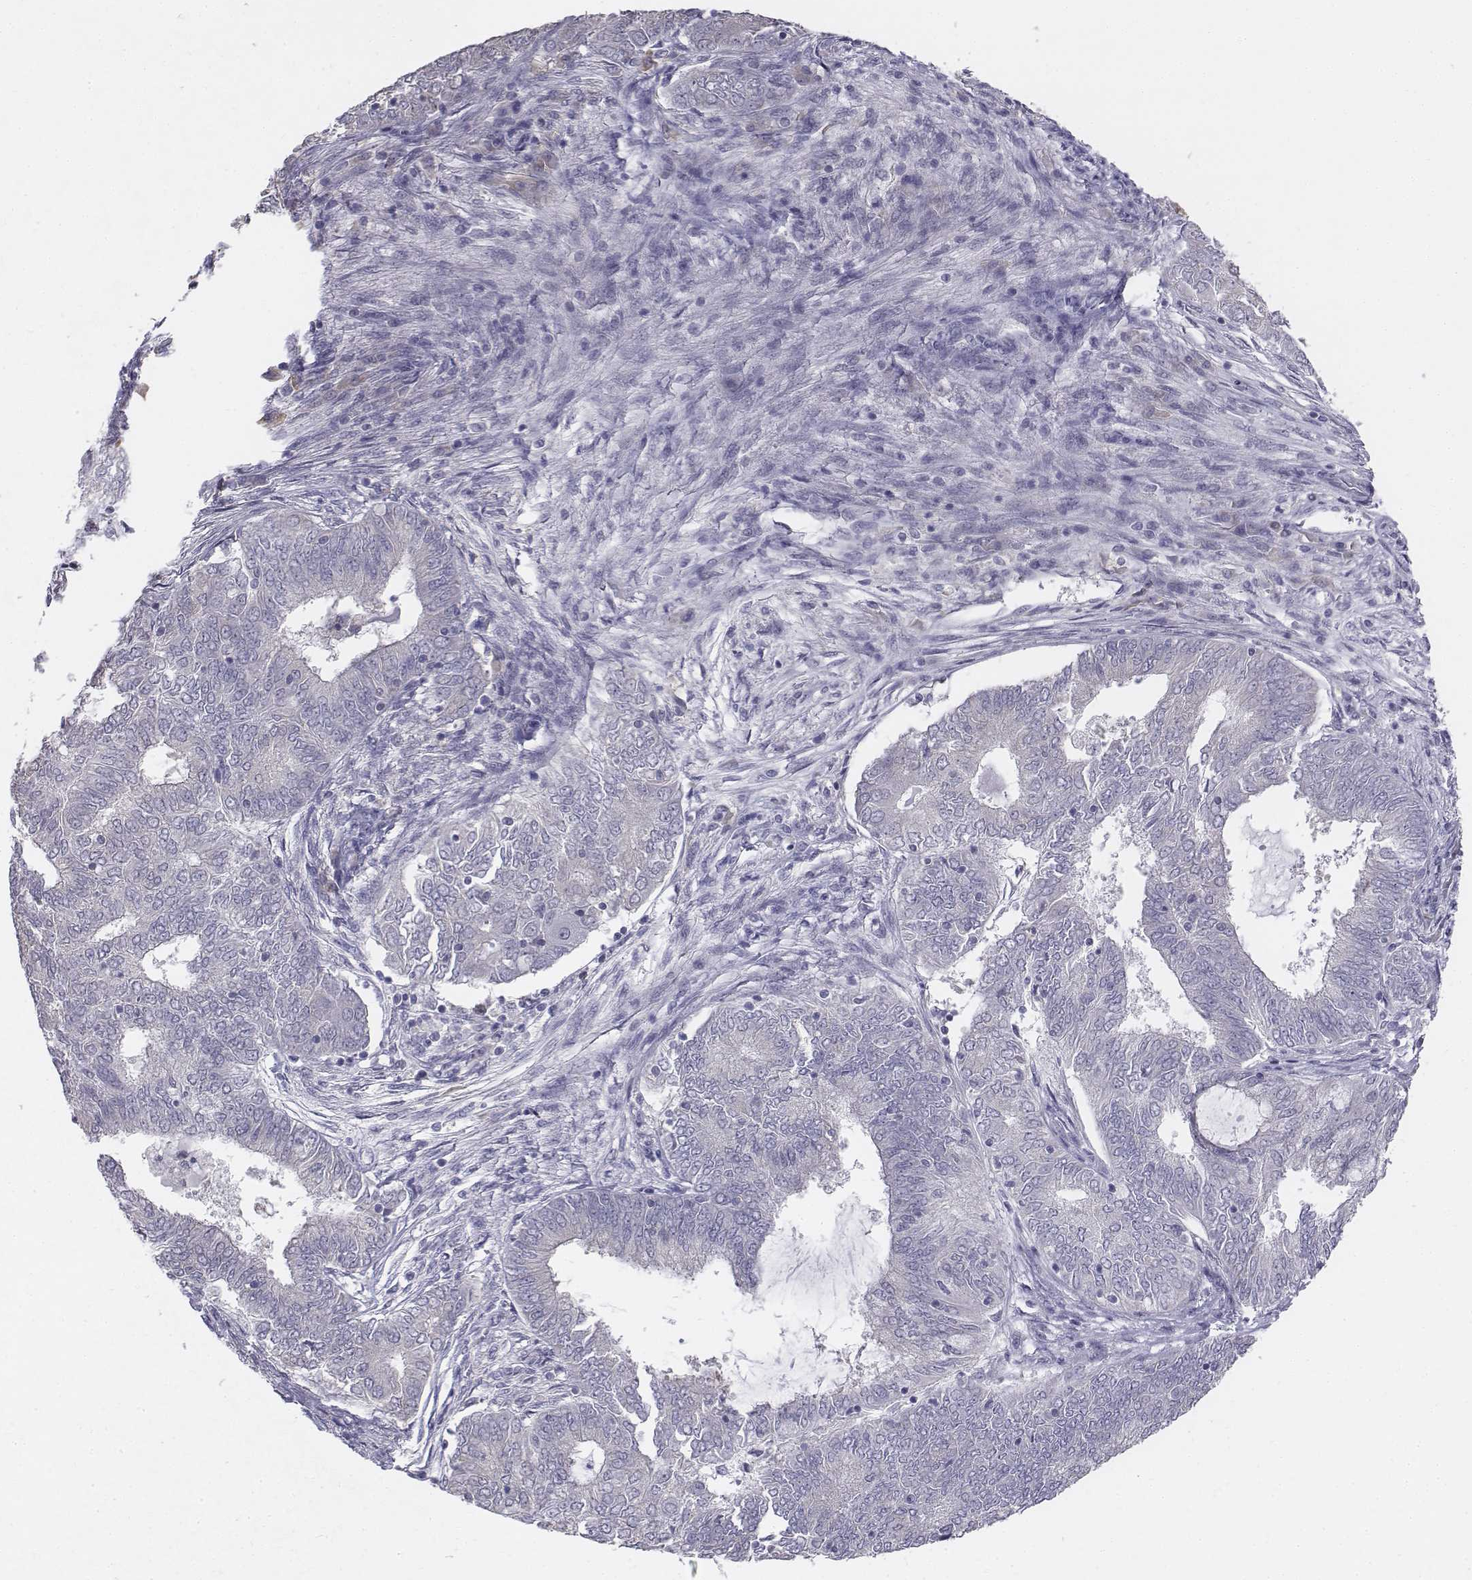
{"staining": {"intensity": "negative", "quantity": "none", "location": "none"}, "tissue": "endometrial cancer", "cell_type": "Tumor cells", "image_type": "cancer", "snomed": [{"axis": "morphology", "description": "Adenocarcinoma, NOS"}, {"axis": "topography", "description": "Endometrium"}], "caption": "Endometrial cancer stained for a protein using immunohistochemistry demonstrates no positivity tumor cells.", "gene": "PENK", "patient": {"sex": "female", "age": 62}}